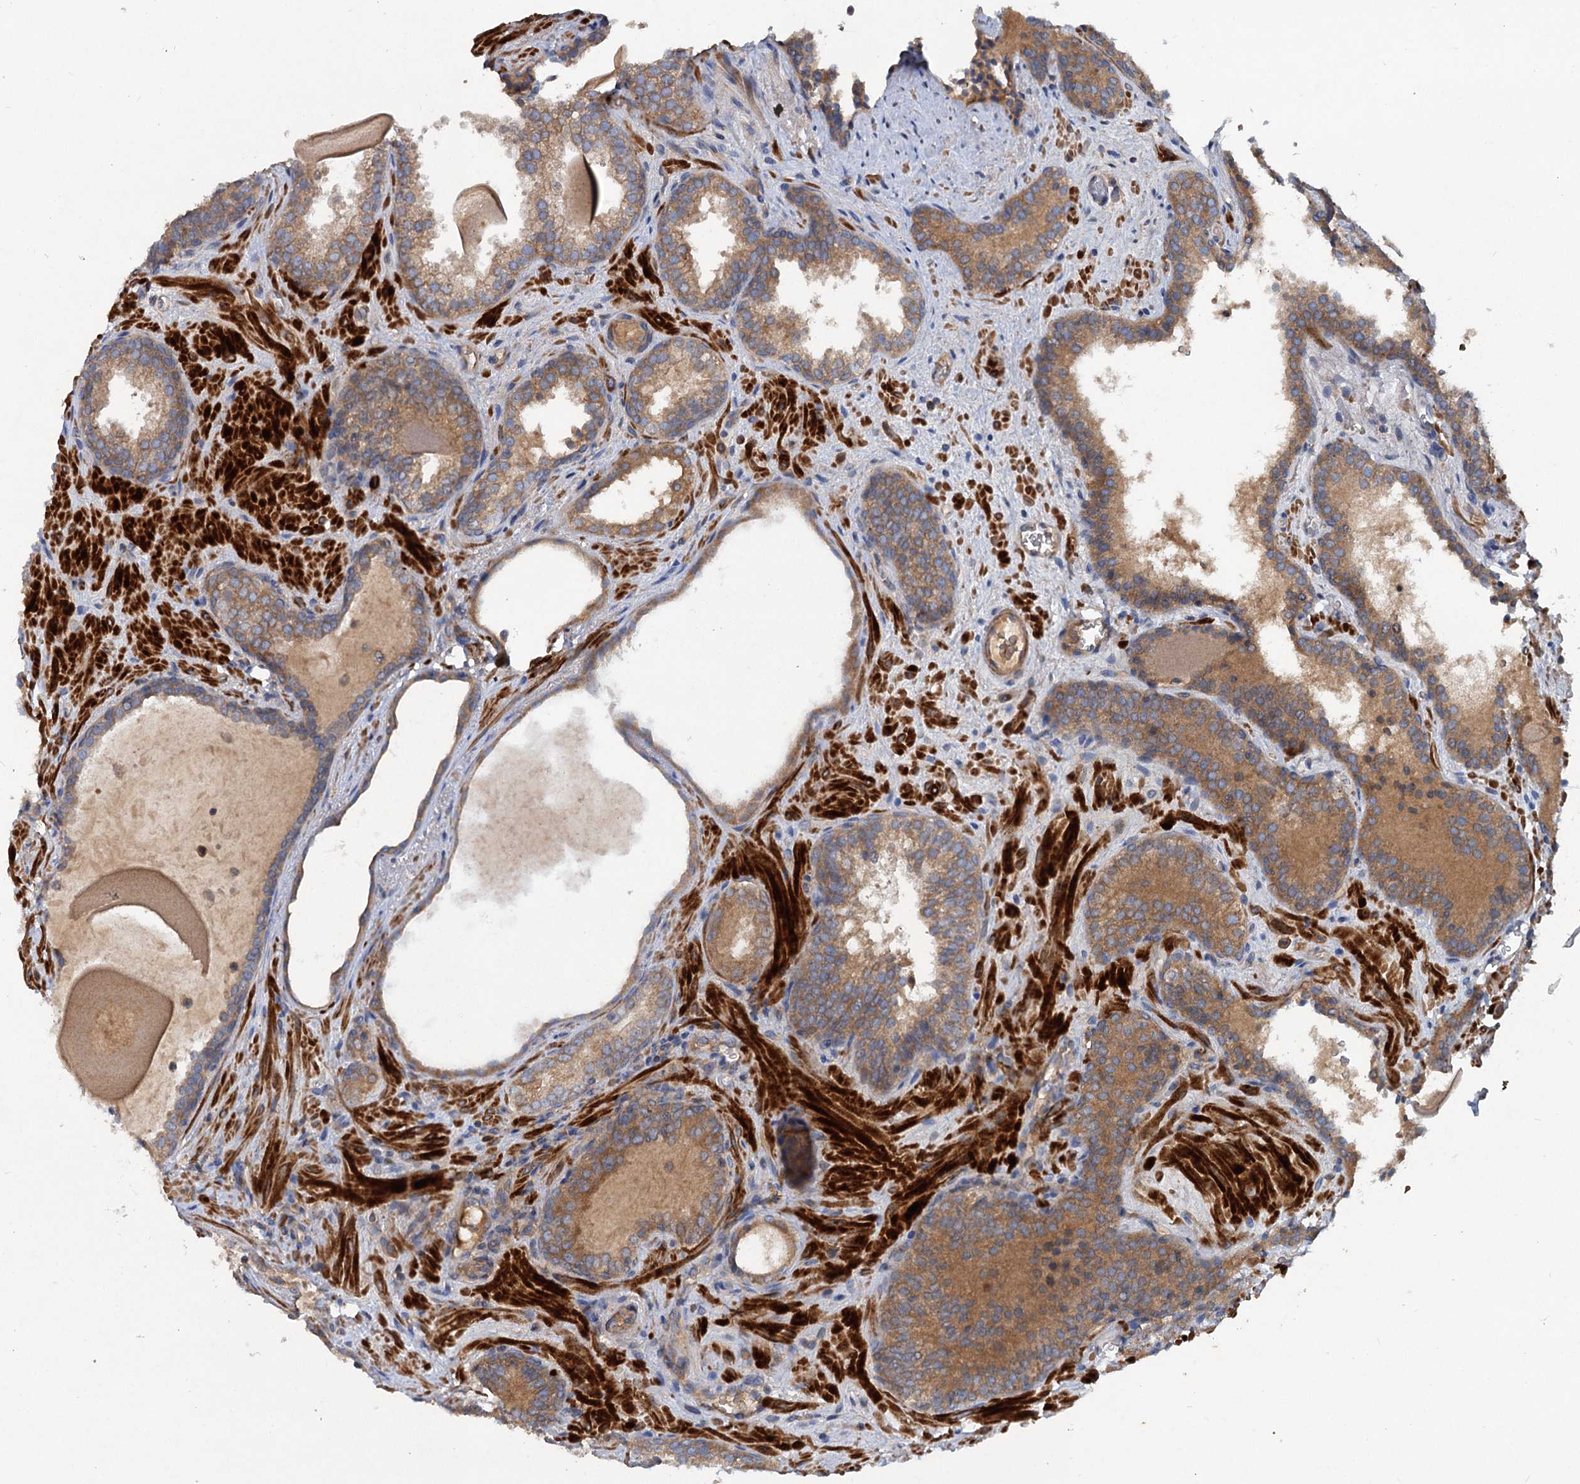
{"staining": {"intensity": "moderate", "quantity": ">75%", "location": "cytoplasmic/membranous"}, "tissue": "prostate cancer", "cell_type": "Tumor cells", "image_type": "cancer", "snomed": [{"axis": "morphology", "description": "Adenocarcinoma, High grade"}, {"axis": "topography", "description": "Prostate"}], "caption": "High-magnification brightfield microscopy of prostate cancer (high-grade adenocarcinoma) stained with DAB (3,3'-diaminobenzidine) (brown) and counterstained with hematoxylin (blue). tumor cells exhibit moderate cytoplasmic/membranous expression is present in approximately>75% of cells.", "gene": "ALKBH7", "patient": {"sex": "male", "age": 66}}